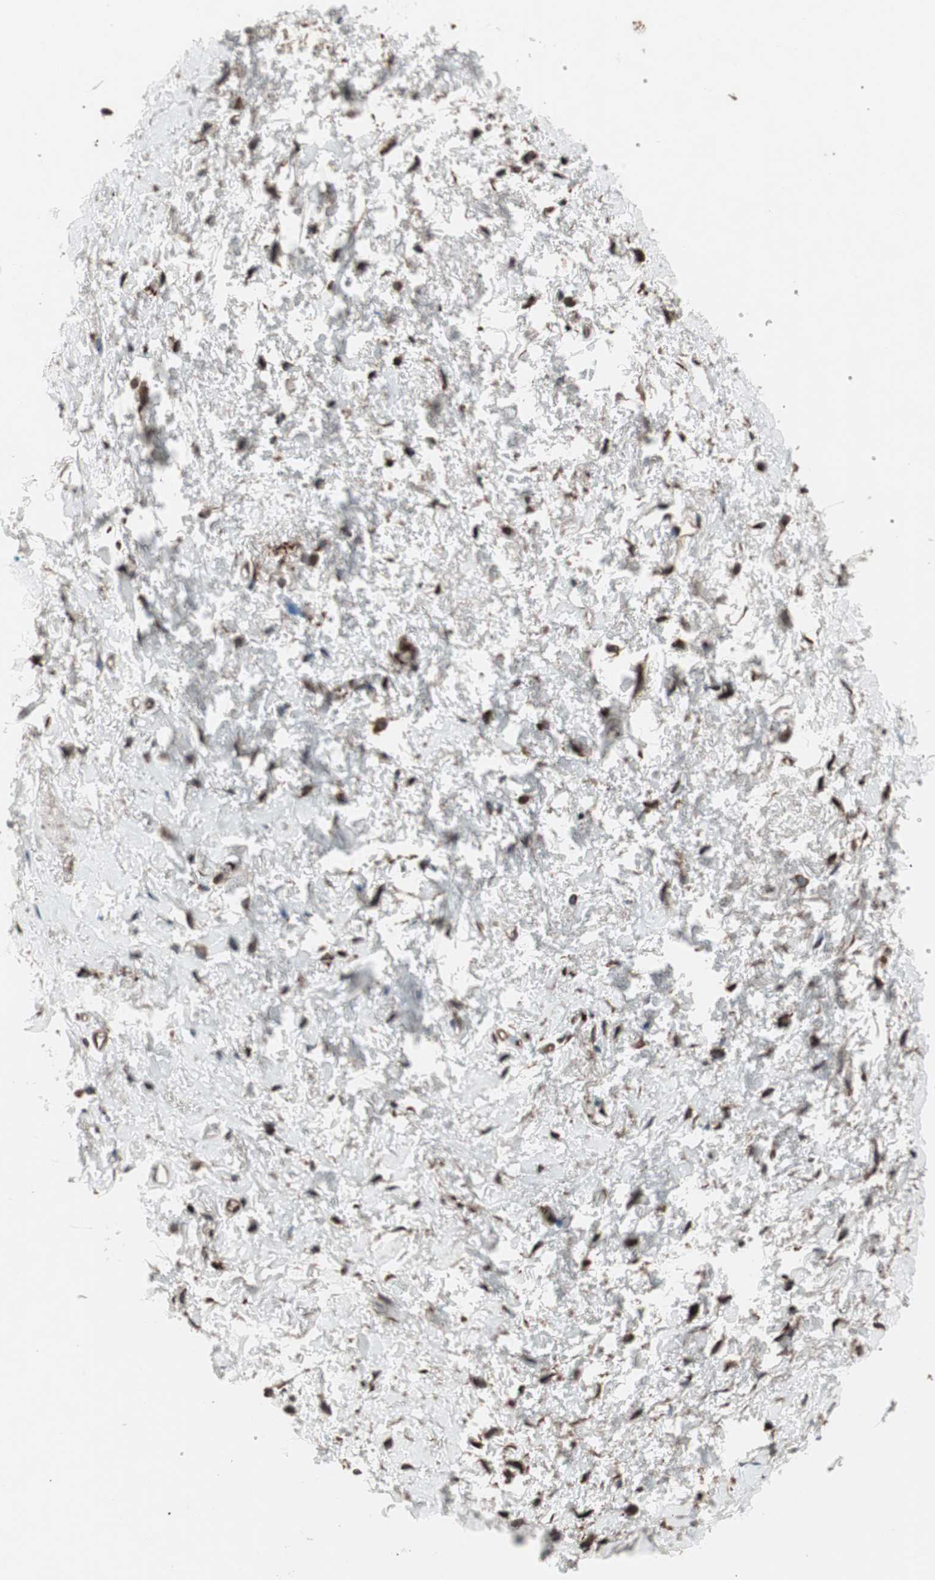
{"staining": {"intensity": "strong", "quantity": ">75%", "location": "cytoplasmic/membranous"}, "tissue": "adipose tissue", "cell_type": "Adipocytes", "image_type": "normal", "snomed": [{"axis": "morphology", "description": "Normal tissue, NOS"}, {"axis": "topography", "description": "Soft tissue"}, {"axis": "topography", "description": "Peripheral nerve tissue"}], "caption": "Protein staining of benign adipose tissue demonstrates strong cytoplasmic/membranous positivity in about >75% of adipocytes.", "gene": "CCL14", "patient": {"sex": "female", "age": 71}}